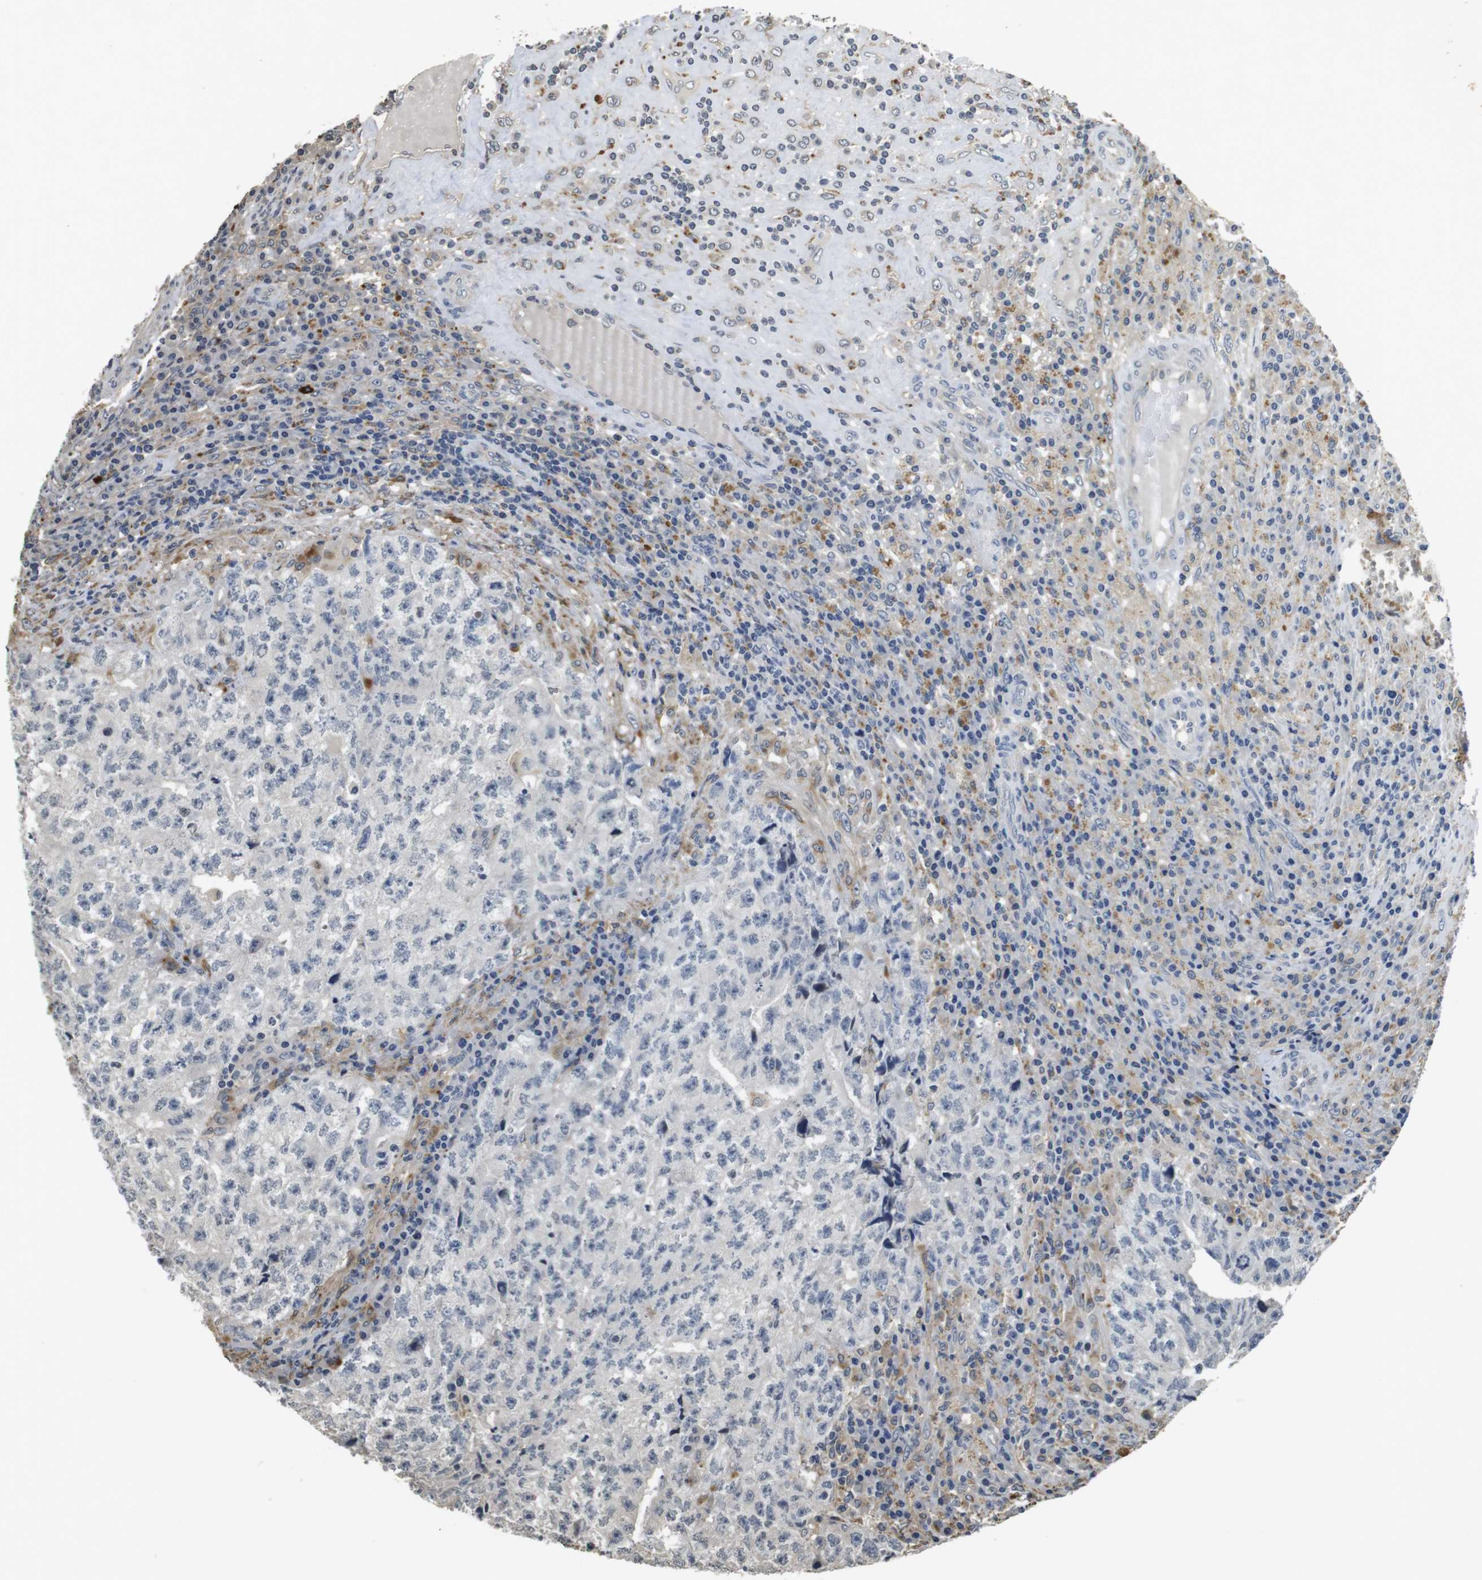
{"staining": {"intensity": "negative", "quantity": "none", "location": "none"}, "tissue": "testis cancer", "cell_type": "Tumor cells", "image_type": "cancer", "snomed": [{"axis": "morphology", "description": "Necrosis, NOS"}, {"axis": "morphology", "description": "Carcinoma, Embryonal, NOS"}, {"axis": "topography", "description": "Testis"}], "caption": "Immunohistochemical staining of human embryonal carcinoma (testis) demonstrates no significant positivity in tumor cells. The staining is performed using DAB (3,3'-diaminobenzidine) brown chromogen with nuclei counter-stained in using hematoxylin.", "gene": "FZD10", "patient": {"sex": "male", "age": 19}}